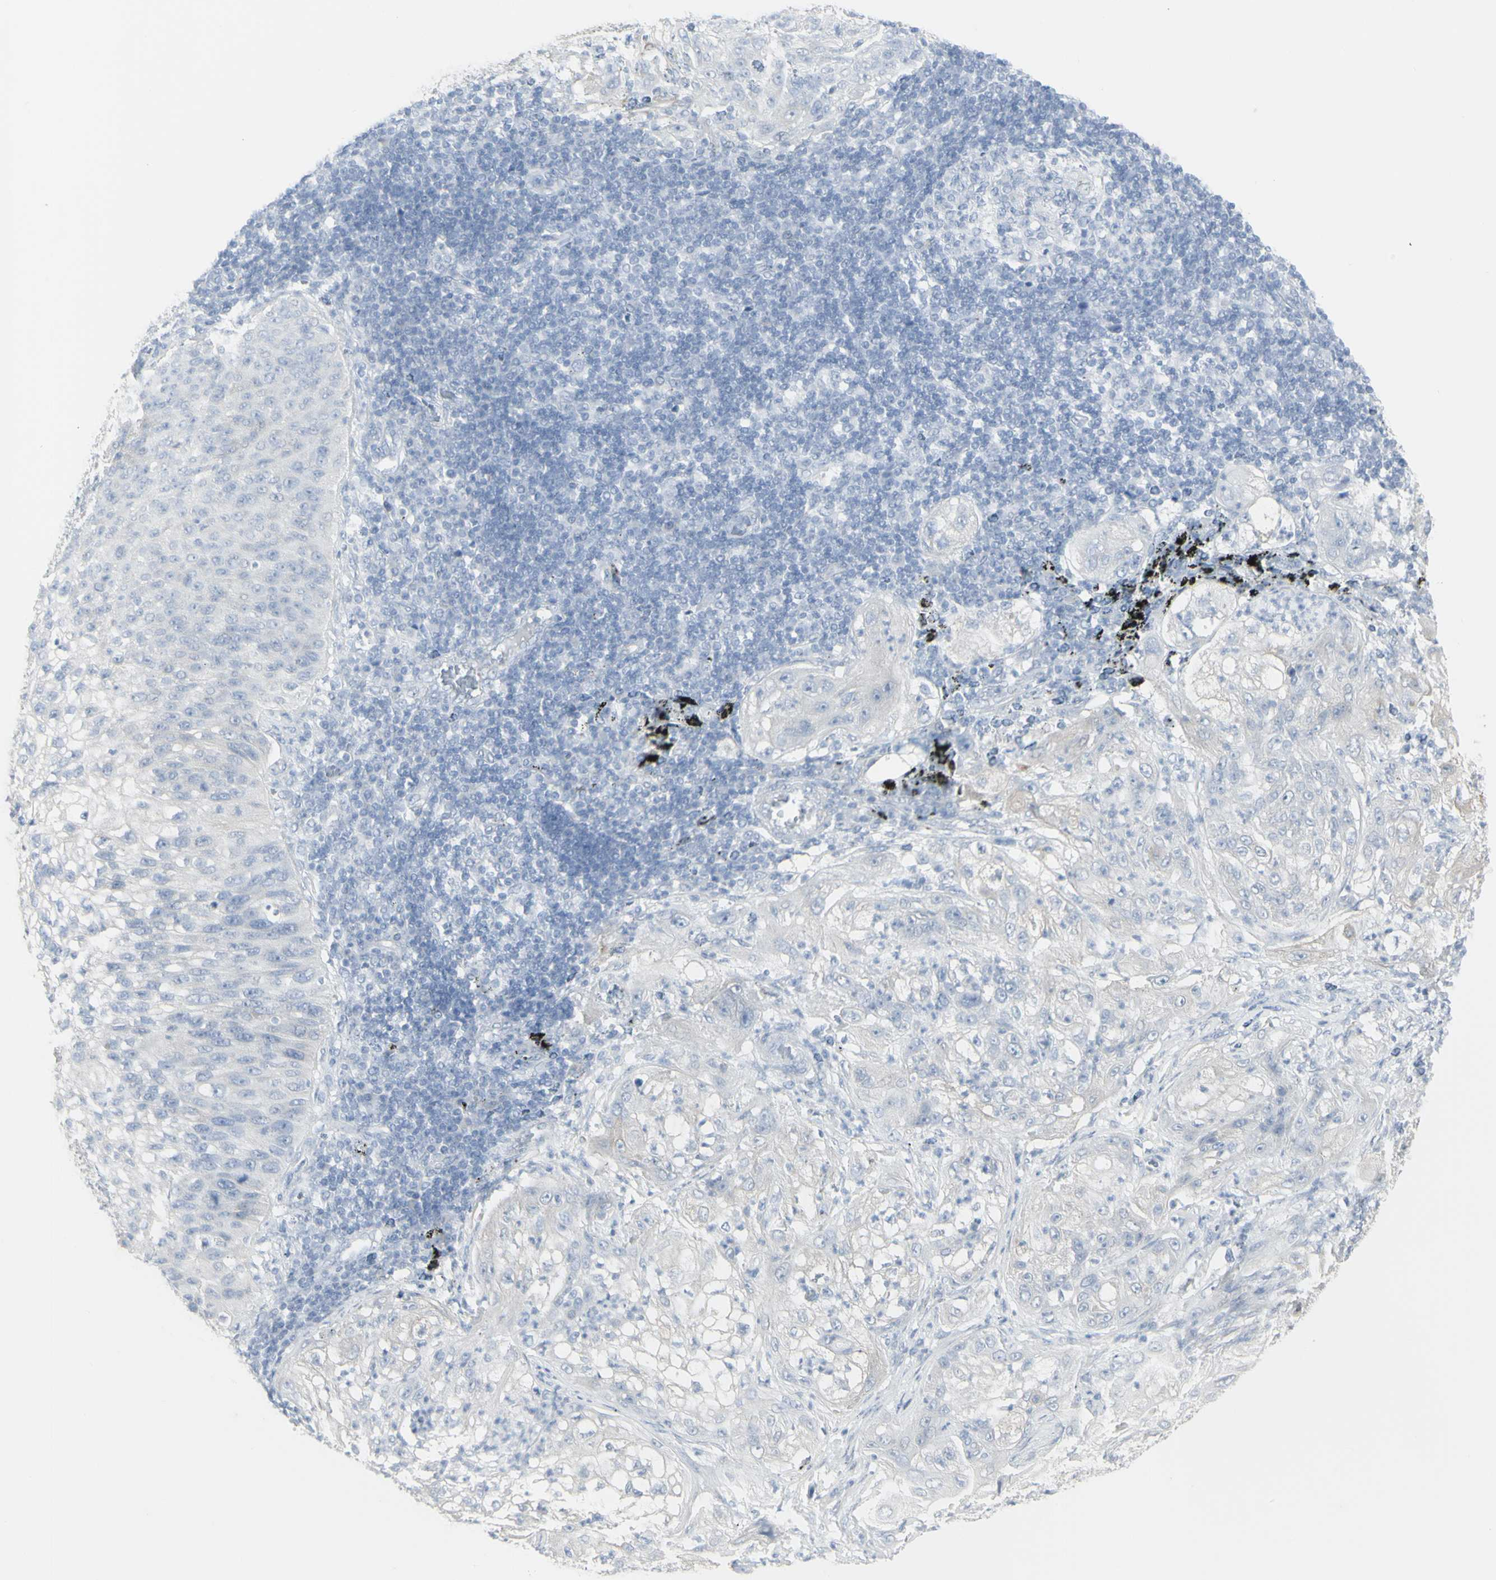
{"staining": {"intensity": "weak", "quantity": "<25%", "location": "cytoplasmic/membranous"}, "tissue": "lung cancer", "cell_type": "Tumor cells", "image_type": "cancer", "snomed": [{"axis": "morphology", "description": "Inflammation, NOS"}, {"axis": "morphology", "description": "Squamous cell carcinoma, NOS"}, {"axis": "topography", "description": "Lymph node"}, {"axis": "topography", "description": "Soft tissue"}, {"axis": "topography", "description": "Lung"}], "caption": "There is no significant staining in tumor cells of squamous cell carcinoma (lung).", "gene": "ENSG00000198211", "patient": {"sex": "male", "age": 66}}